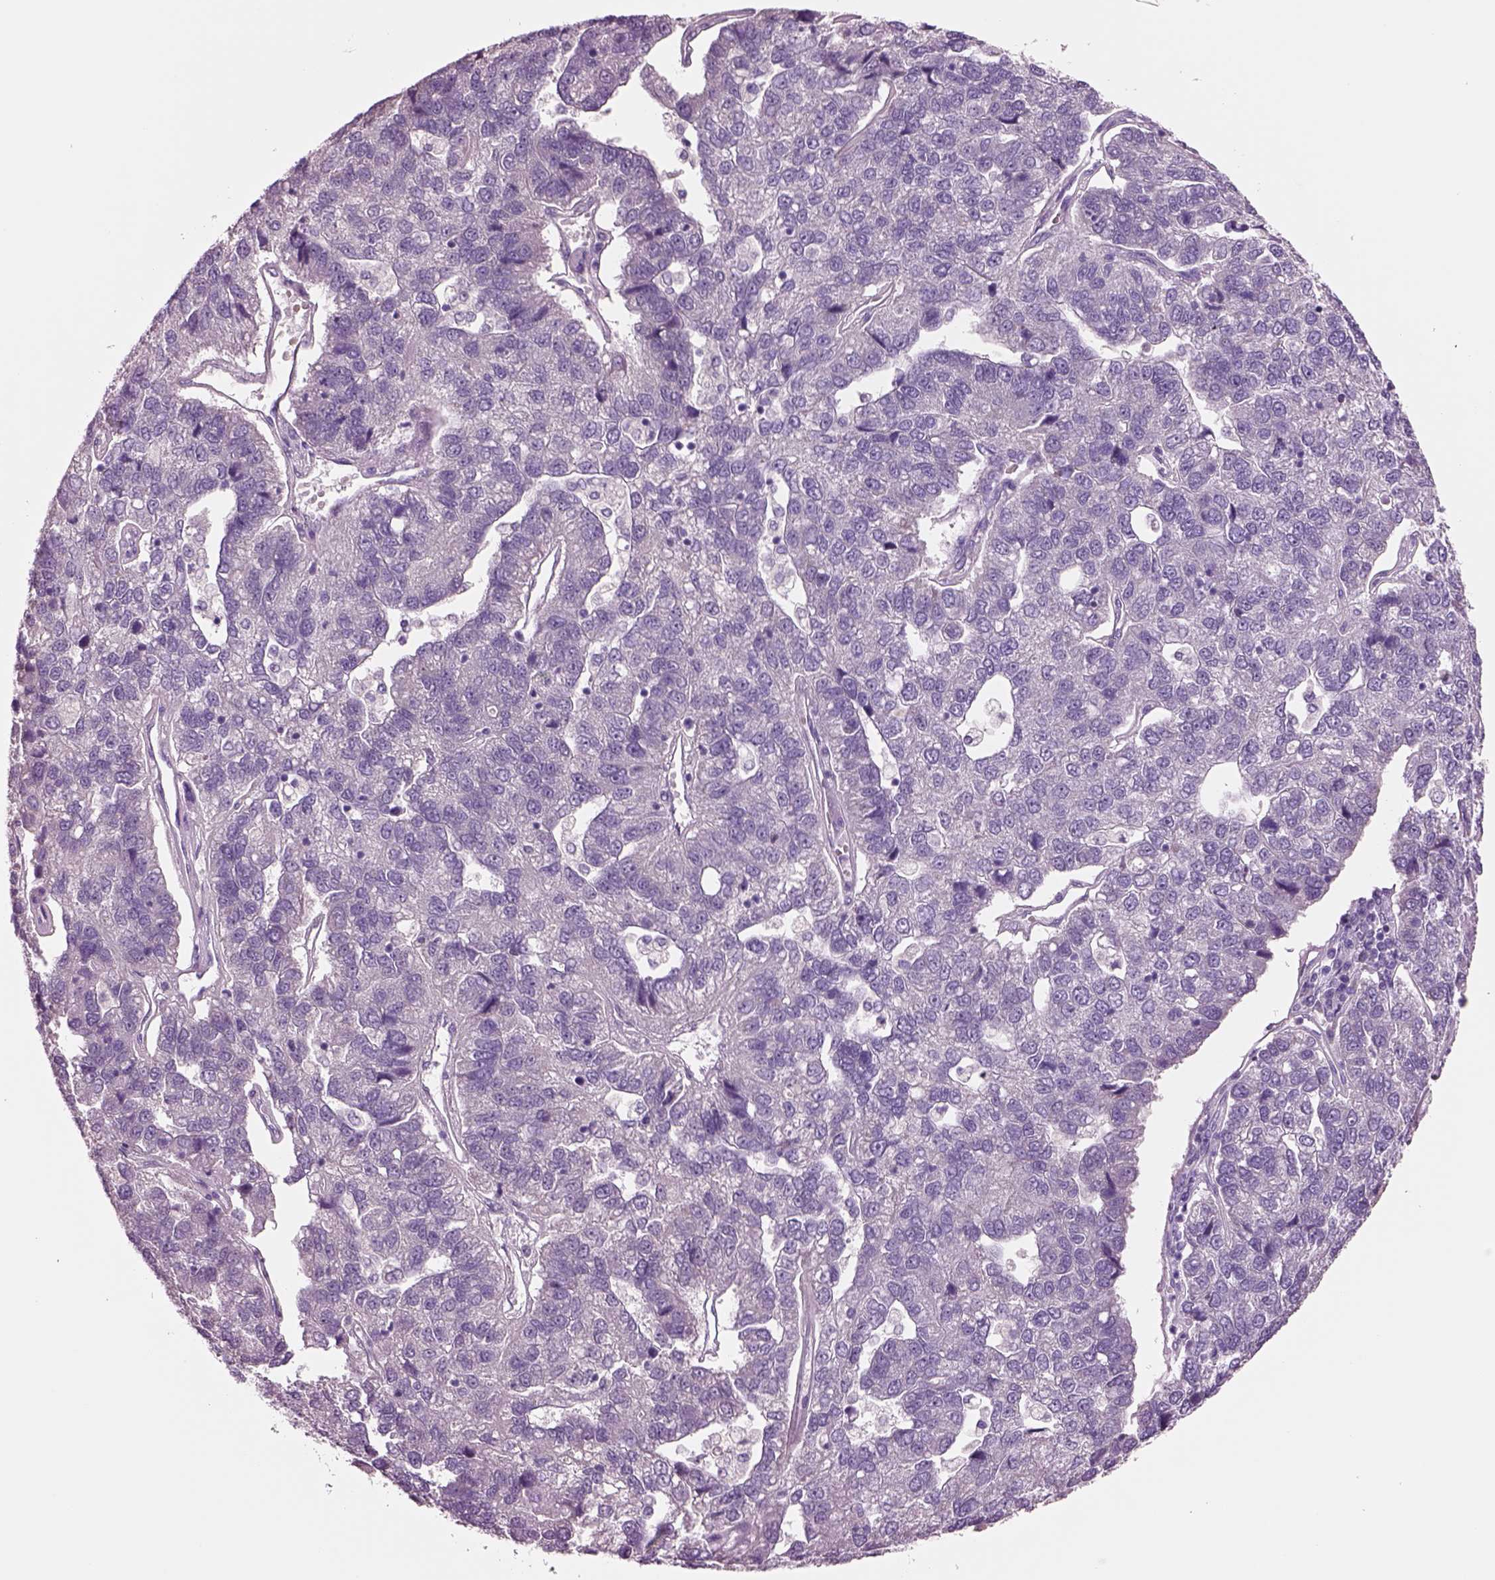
{"staining": {"intensity": "negative", "quantity": "none", "location": "none"}, "tissue": "pancreatic cancer", "cell_type": "Tumor cells", "image_type": "cancer", "snomed": [{"axis": "morphology", "description": "Adenocarcinoma, NOS"}, {"axis": "topography", "description": "Pancreas"}], "caption": "Immunohistochemistry (IHC) micrograph of adenocarcinoma (pancreatic) stained for a protein (brown), which shows no staining in tumor cells.", "gene": "PLPP7", "patient": {"sex": "female", "age": 61}}